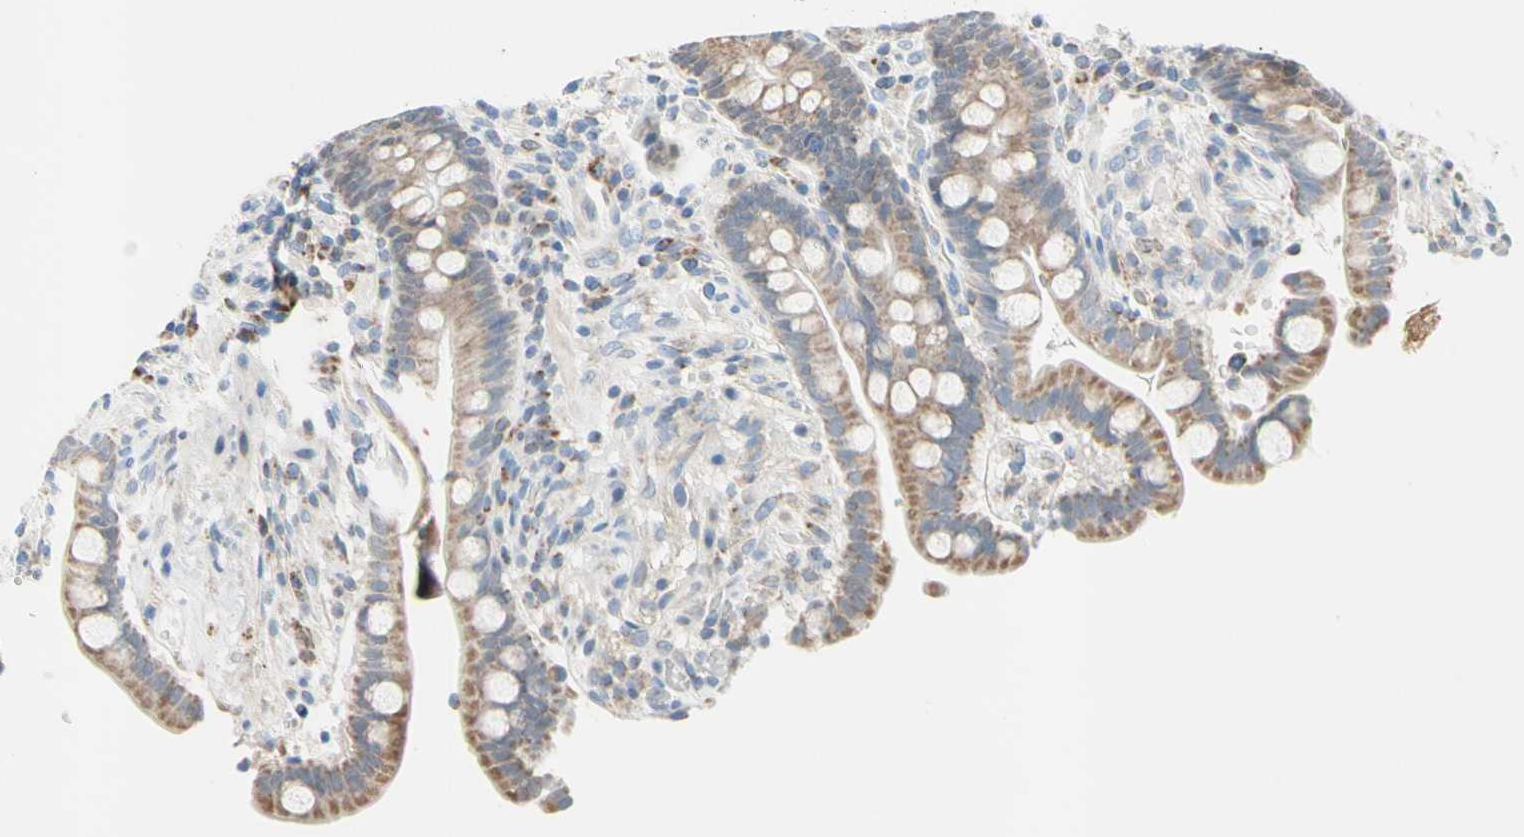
{"staining": {"intensity": "negative", "quantity": "none", "location": "none"}, "tissue": "colon", "cell_type": "Endothelial cells", "image_type": "normal", "snomed": [{"axis": "morphology", "description": "Normal tissue, NOS"}, {"axis": "topography", "description": "Colon"}], "caption": "The histopathology image displays no staining of endothelial cells in normal colon.", "gene": "MFF", "patient": {"sex": "male", "age": 73}}